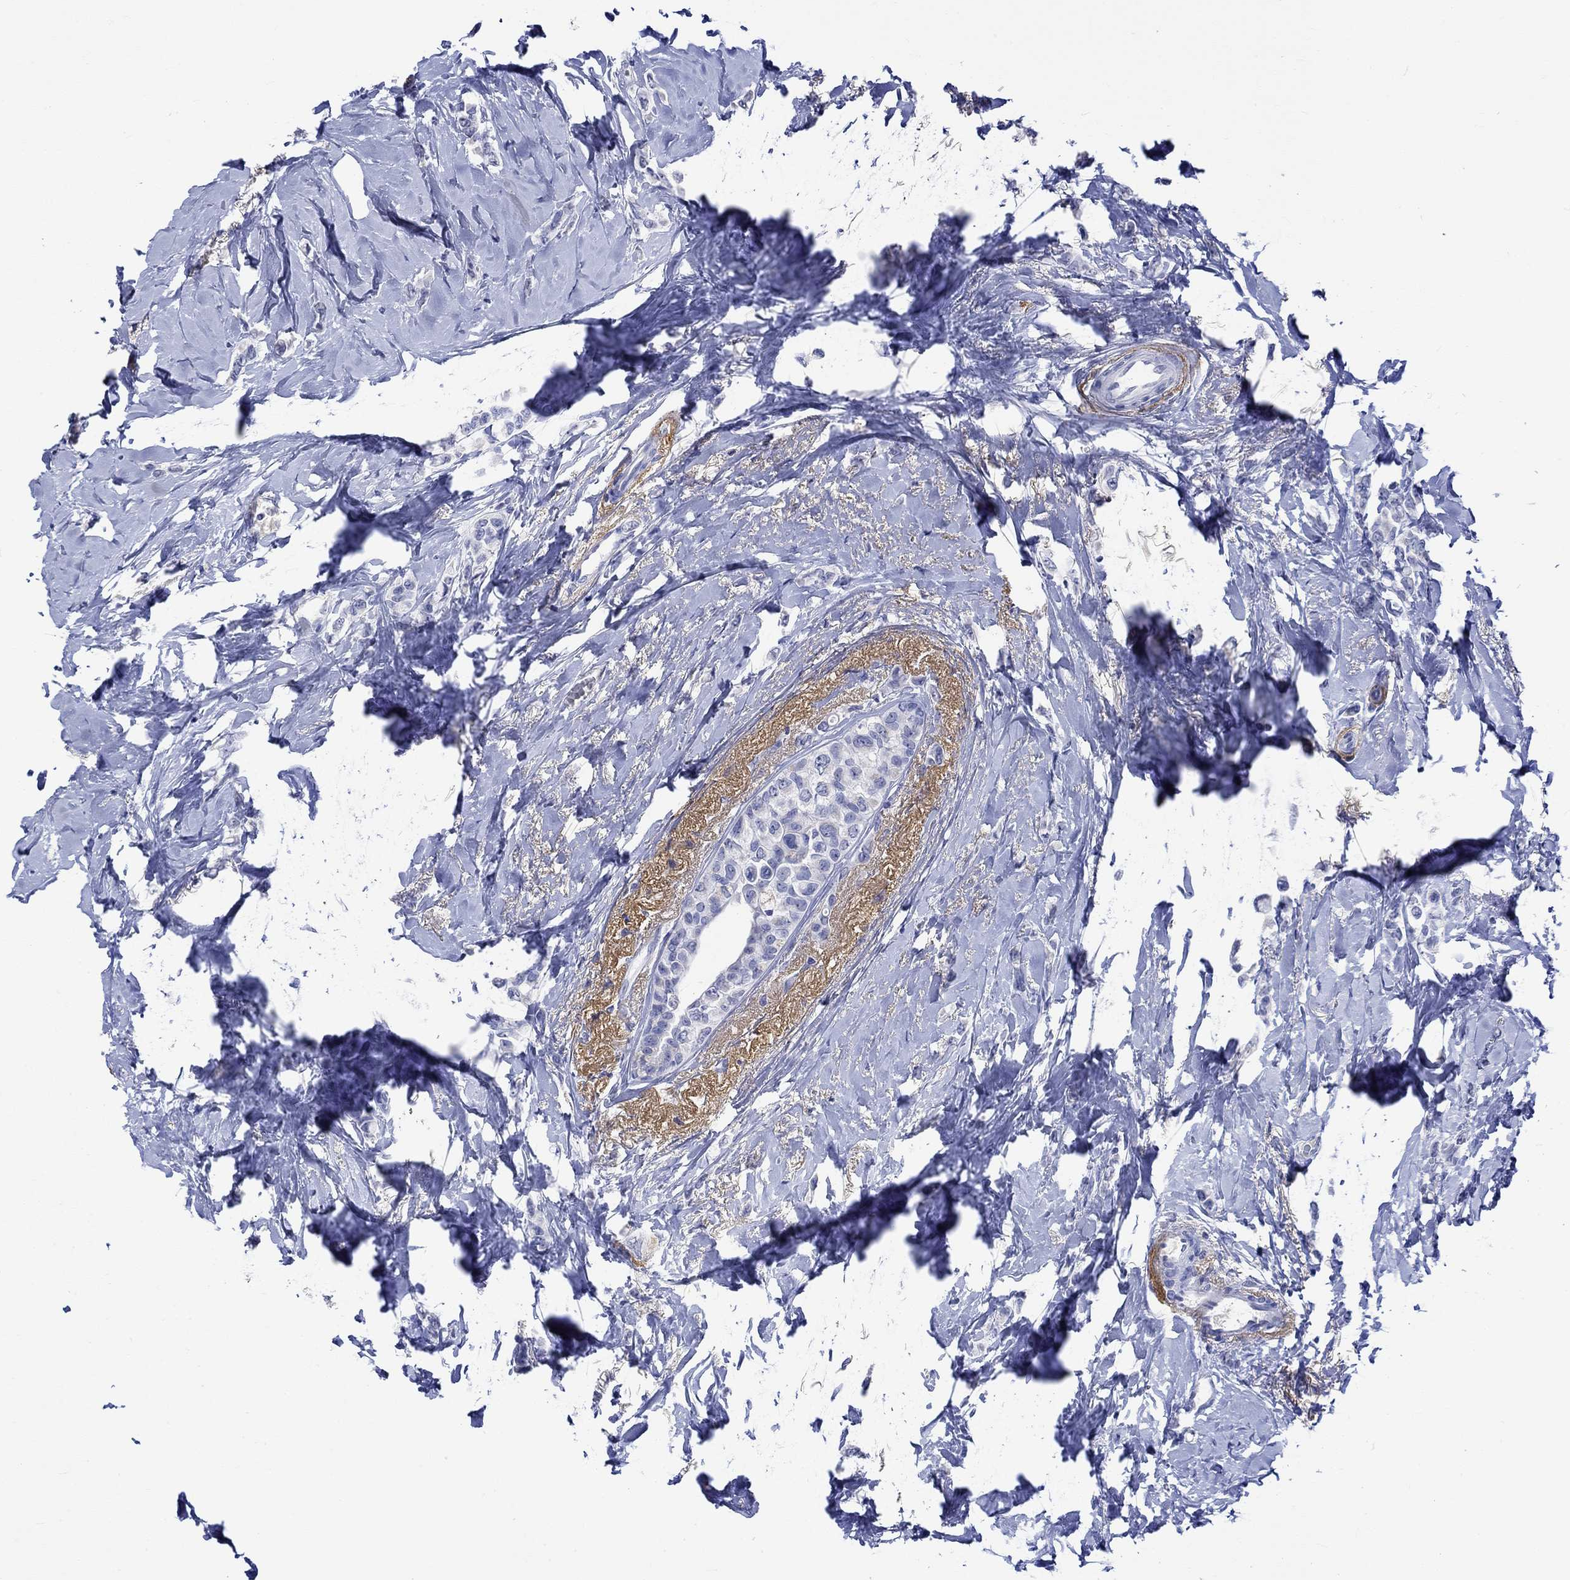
{"staining": {"intensity": "negative", "quantity": "none", "location": "none"}, "tissue": "breast cancer", "cell_type": "Tumor cells", "image_type": "cancer", "snomed": [{"axis": "morphology", "description": "Lobular carcinoma"}, {"axis": "topography", "description": "Breast"}], "caption": "DAB (3,3'-diaminobenzidine) immunohistochemical staining of lobular carcinoma (breast) exhibits no significant positivity in tumor cells.", "gene": "KLHL35", "patient": {"sex": "female", "age": 66}}